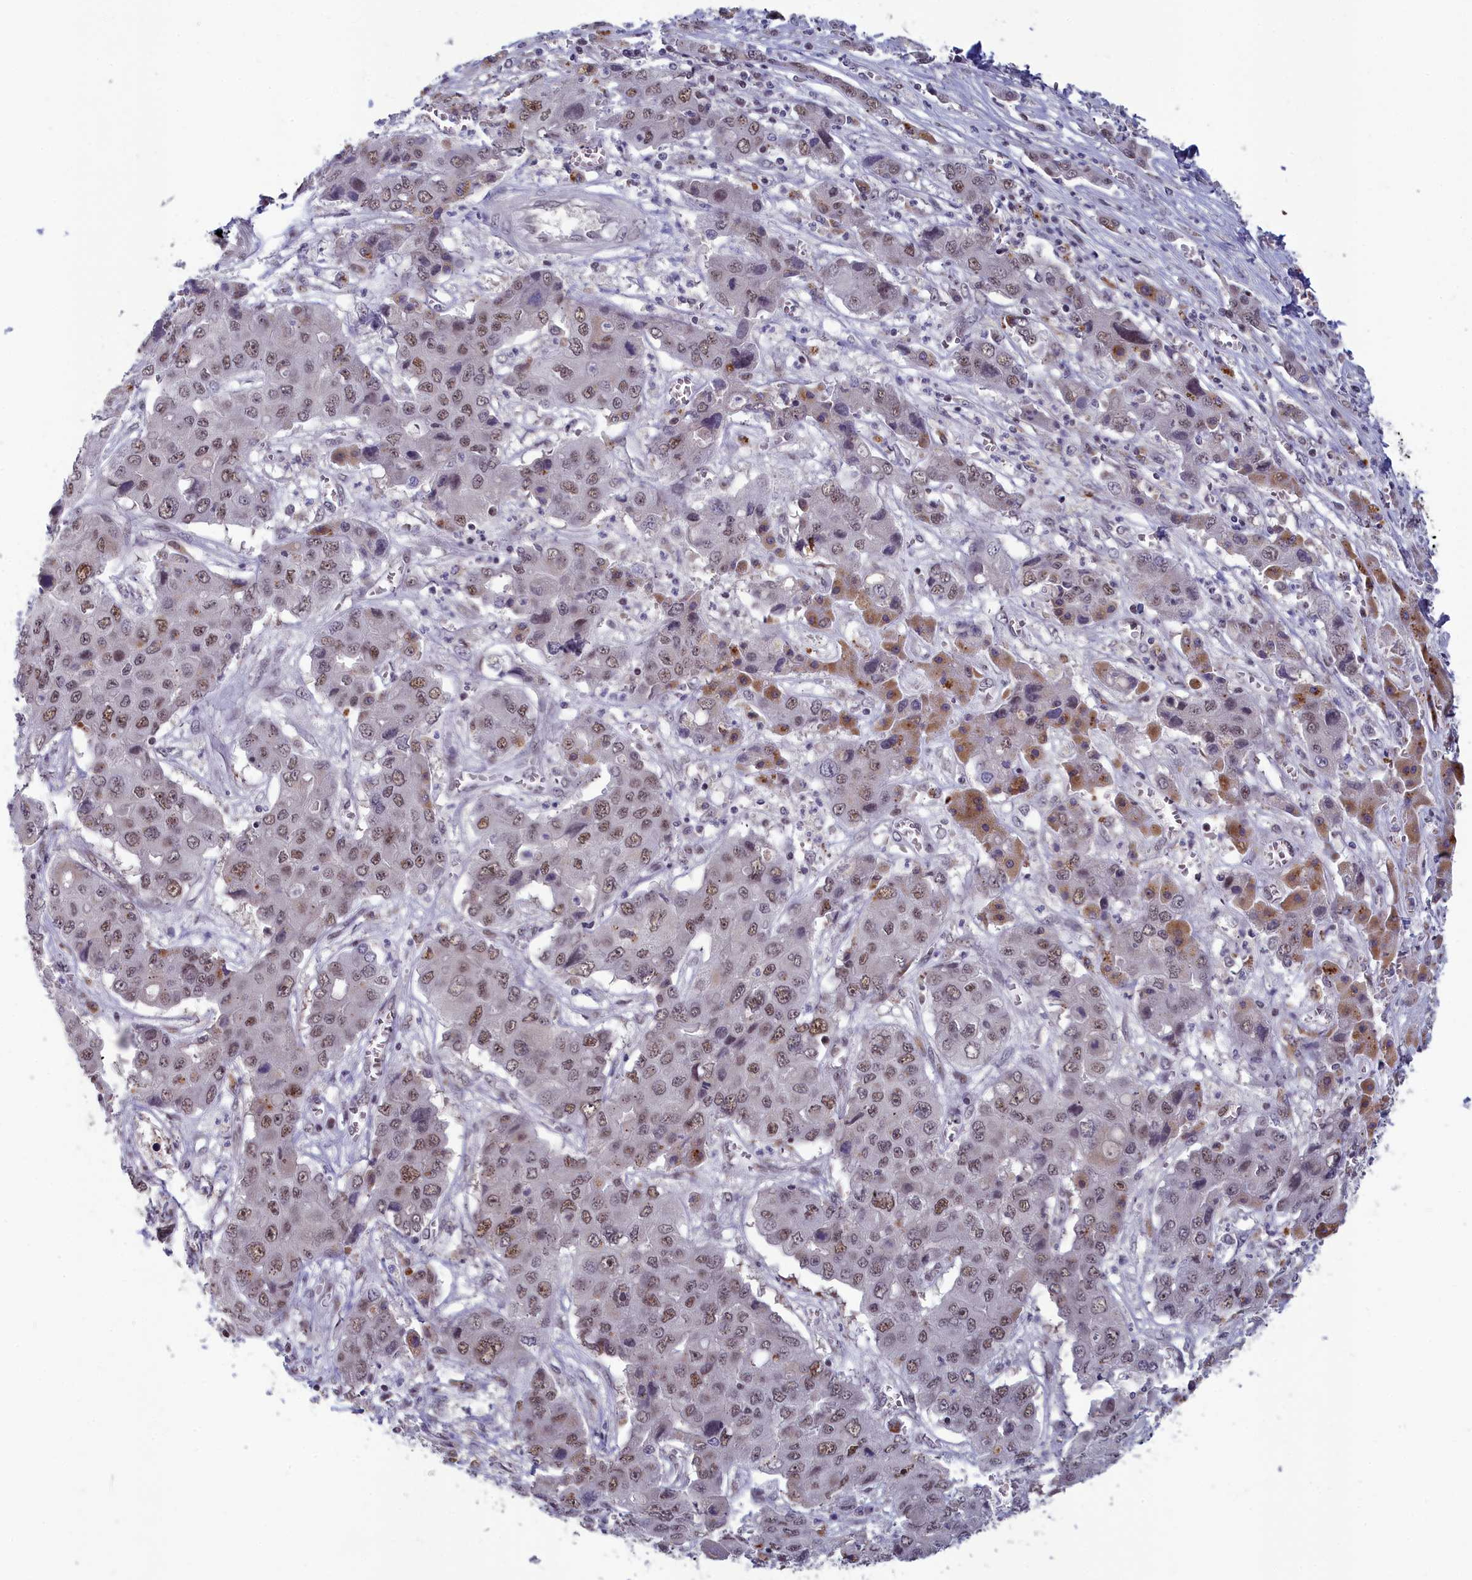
{"staining": {"intensity": "weak", "quantity": ">75%", "location": "nuclear"}, "tissue": "liver cancer", "cell_type": "Tumor cells", "image_type": "cancer", "snomed": [{"axis": "morphology", "description": "Cholangiocarcinoma"}, {"axis": "topography", "description": "Liver"}], "caption": "Immunohistochemistry histopathology image of neoplastic tissue: liver cancer stained using immunohistochemistry (IHC) displays low levels of weak protein expression localized specifically in the nuclear of tumor cells, appearing as a nuclear brown color.", "gene": "MT-CO3", "patient": {"sex": "male", "age": 67}}